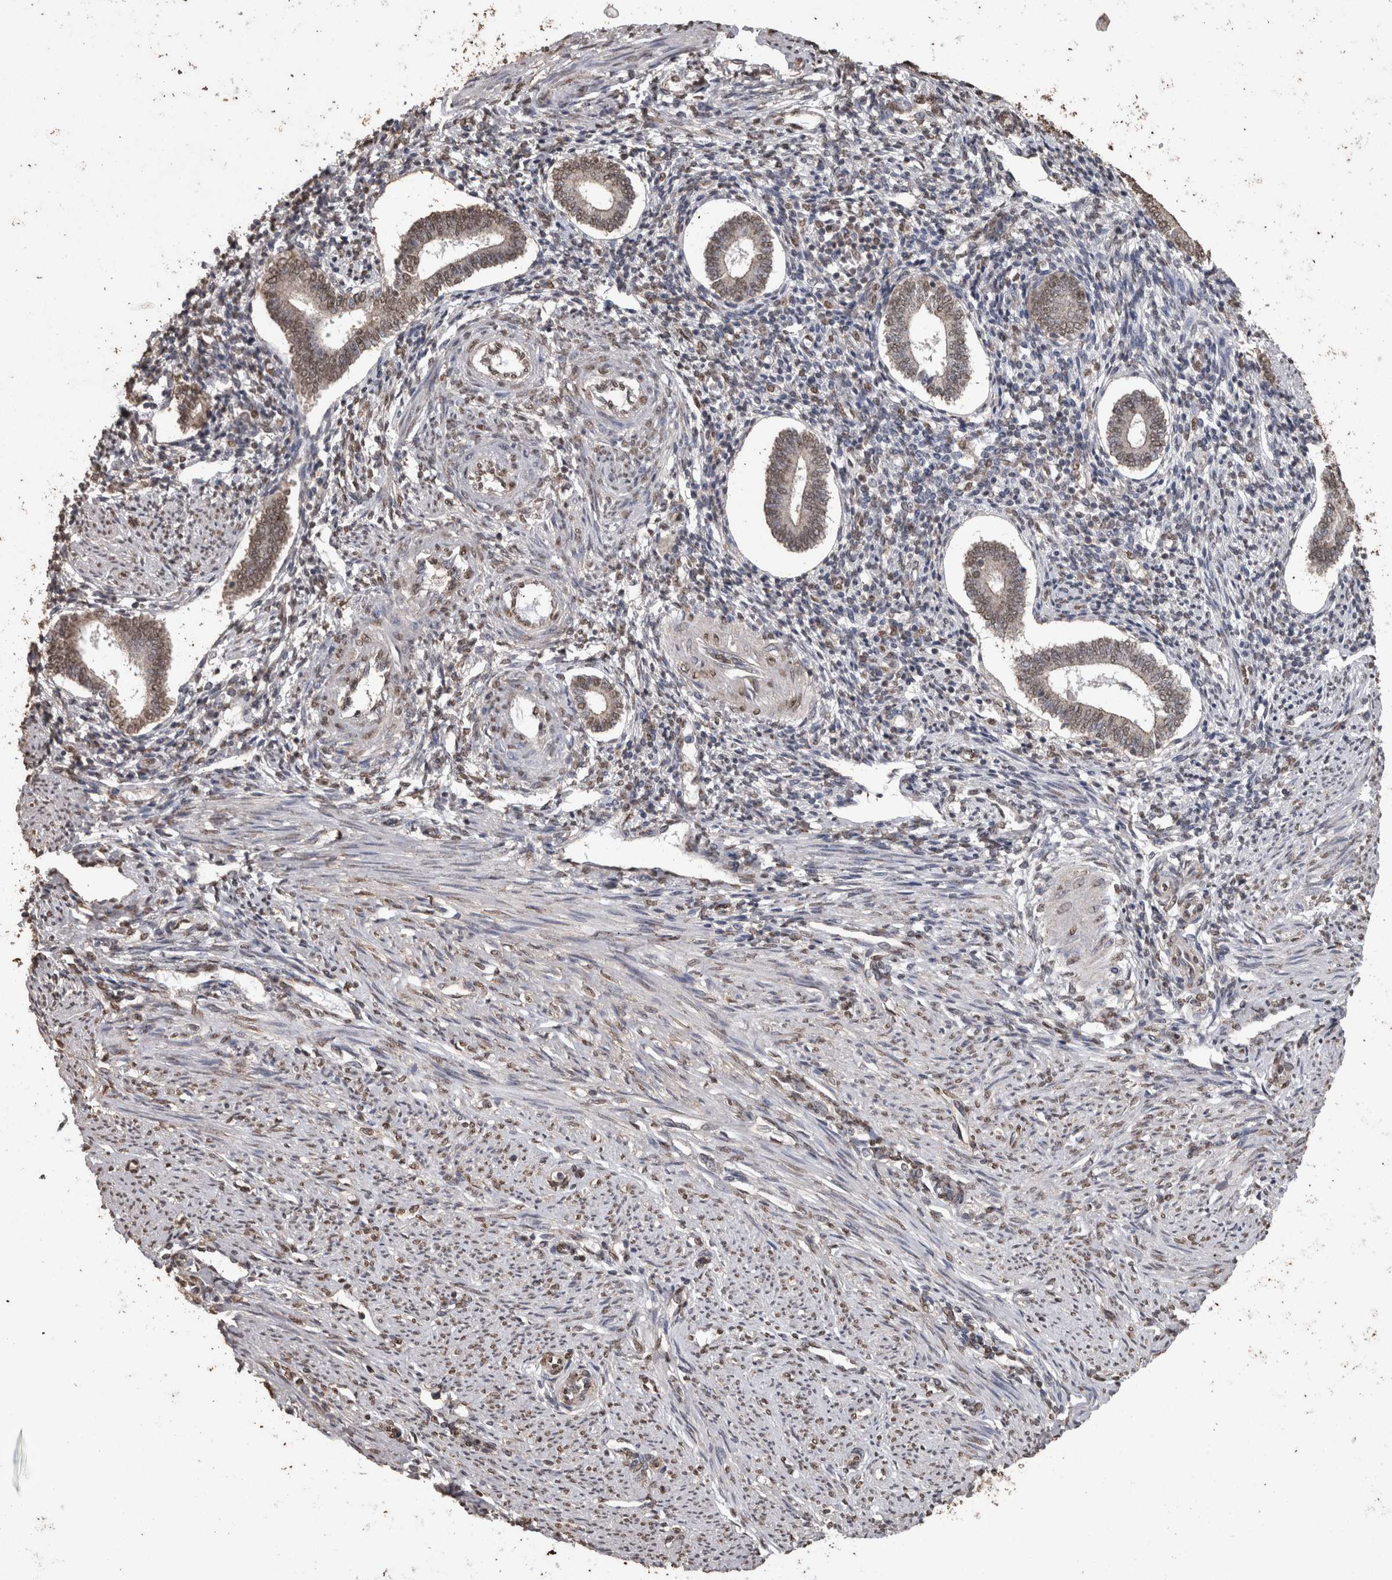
{"staining": {"intensity": "weak", "quantity": "25%-75%", "location": "nuclear"}, "tissue": "endometrium", "cell_type": "Cells in endometrial stroma", "image_type": "normal", "snomed": [{"axis": "morphology", "description": "Normal tissue, NOS"}, {"axis": "topography", "description": "Endometrium"}], "caption": "Protein staining of benign endometrium exhibits weak nuclear positivity in about 25%-75% of cells in endometrial stroma.", "gene": "SMAD7", "patient": {"sex": "female", "age": 42}}